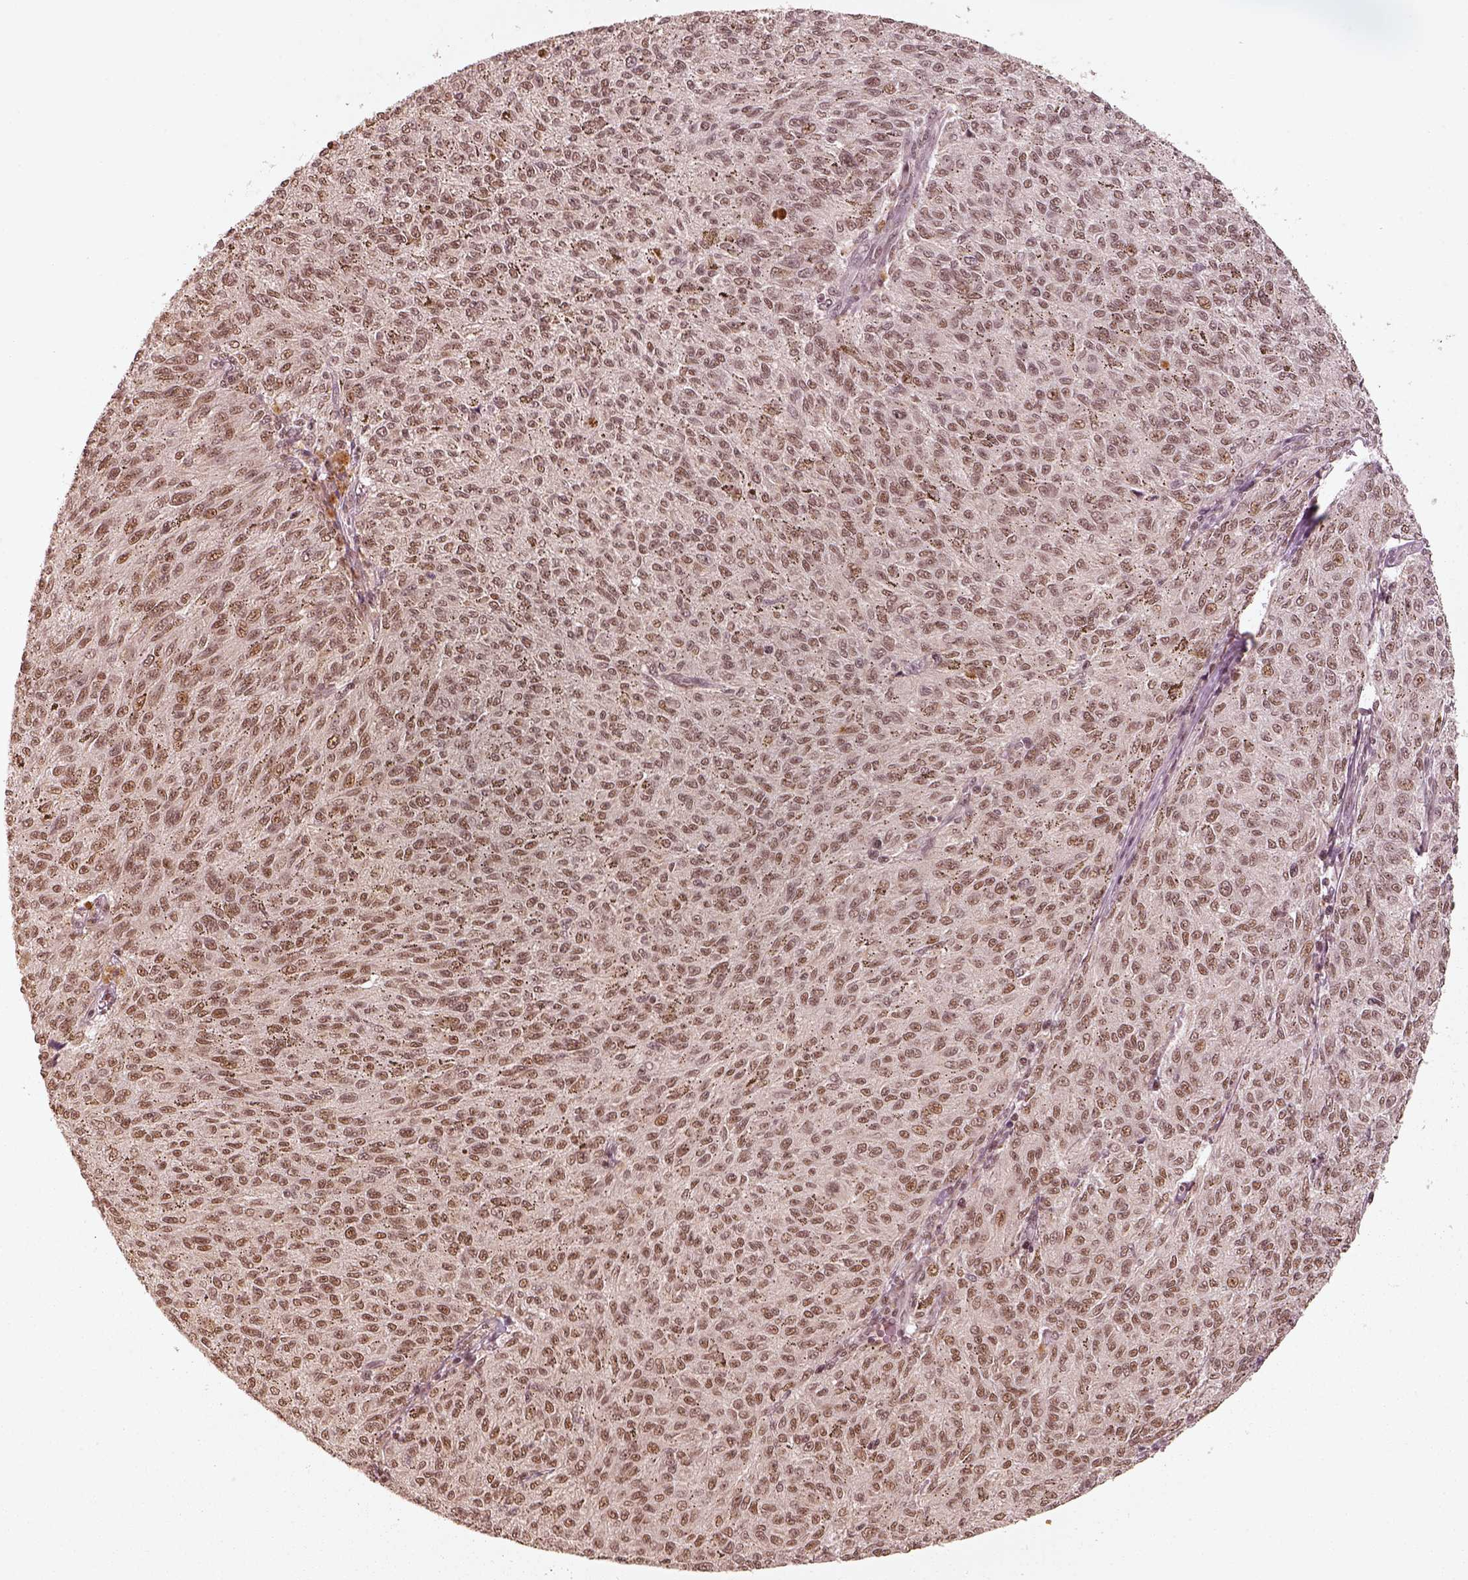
{"staining": {"intensity": "moderate", "quantity": "25%-75%", "location": "nuclear"}, "tissue": "melanoma", "cell_type": "Tumor cells", "image_type": "cancer", "snomed": [{"axis": "morphology", "description": "Malignant melanoma, NOS"}, {"axis": "topography", "description": "Skin"}], "caption": "A photomicrograph of human malignant melanoma stained for a protein exhibits moderate nuclear brown staining in tumor cells.", "gene": "GMEB2", "patient": {"sex": "female", "age": 72}}